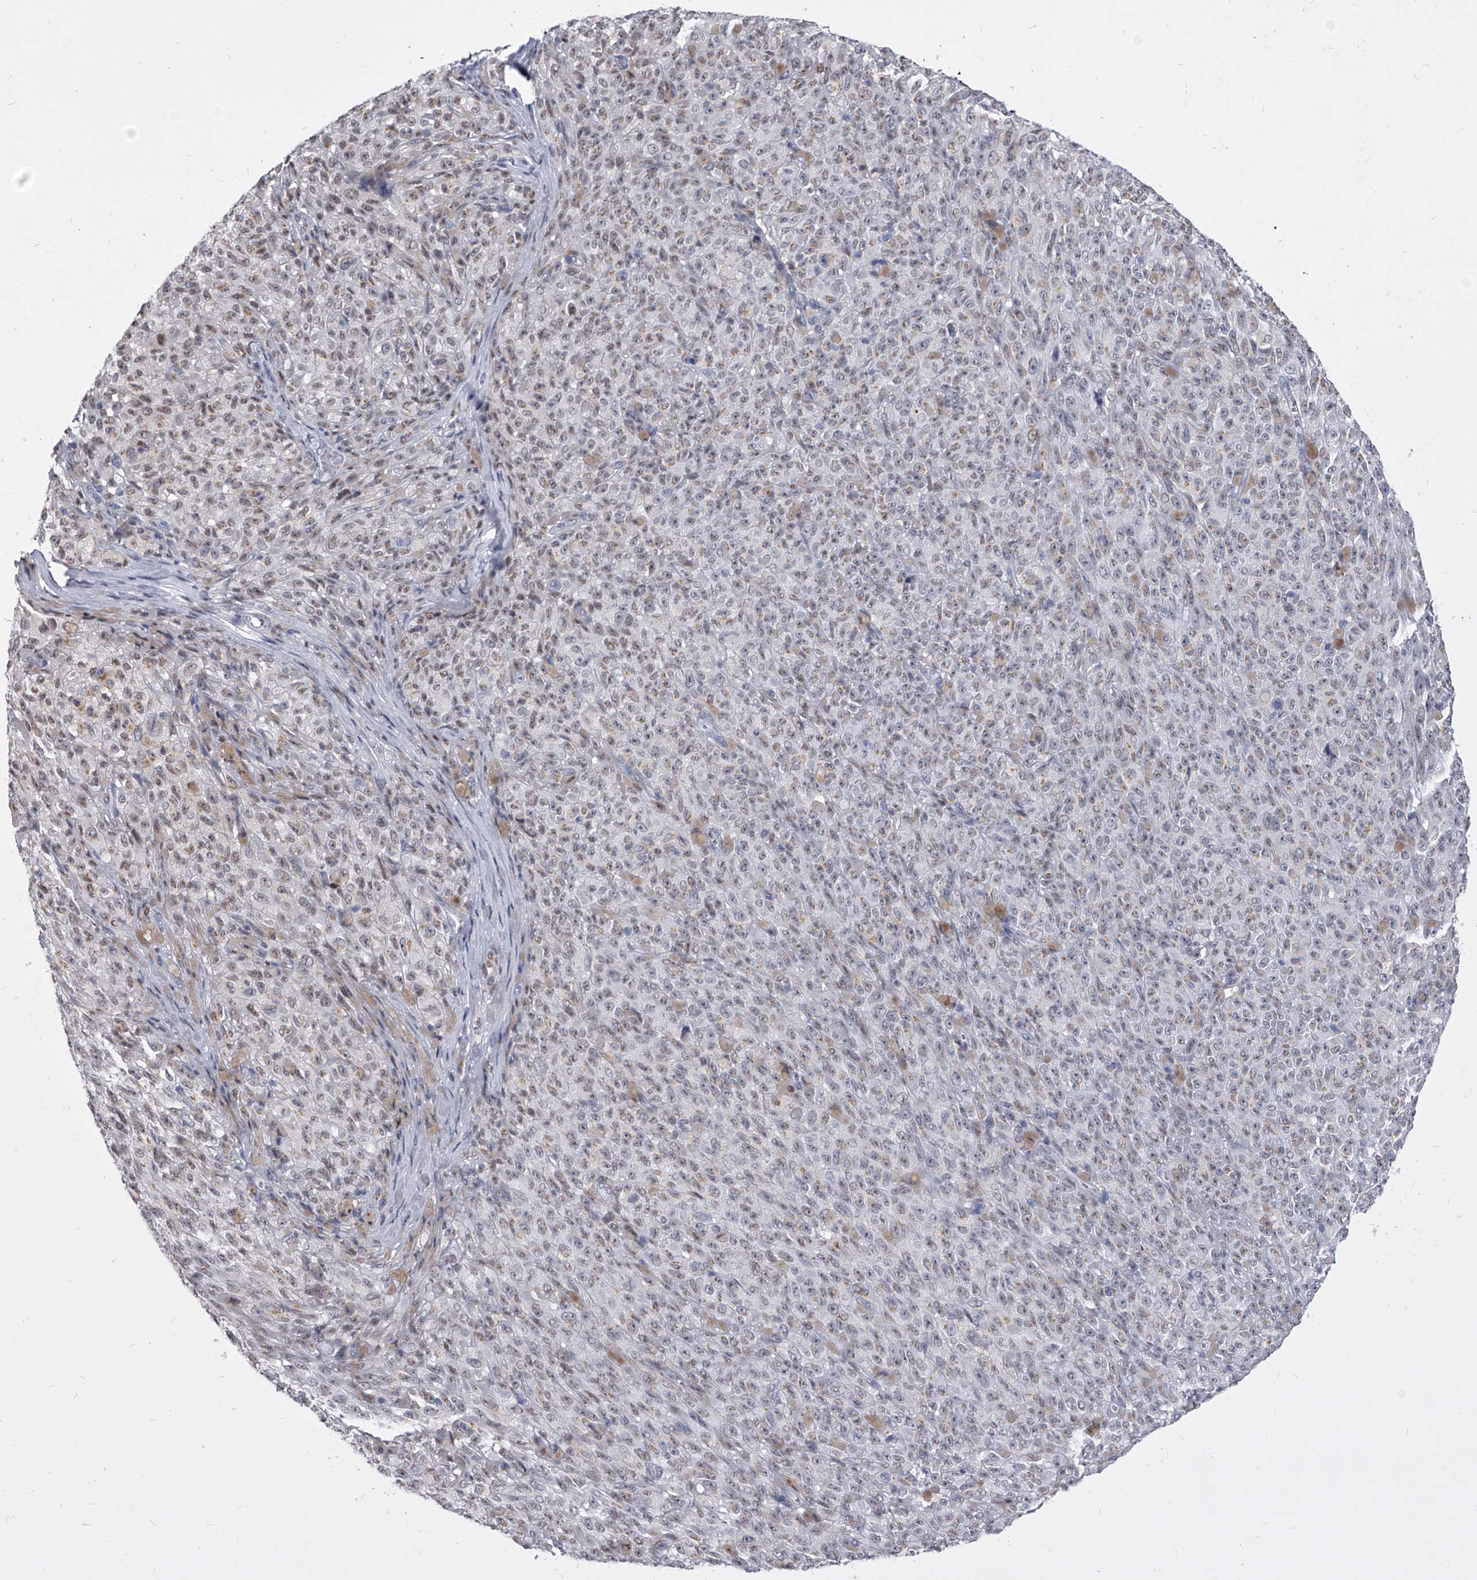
{"staining": {"intensity": "weak", "quantity": "<25%", "location": "cytoplasmic/membranous,nuclear"}, "tissue": "melanoma", "cell_type": "Tumor cells", "image_type": "cancer", "snomed": [{"axis": "morphology", "description": "Malignant melanoma, NOS"}, {"axis": "topography", "description": "Skin"}], "caption": "IHC image of neoplastic tissue: malignant melanoma stained with DAB exhibits no significant protein staining in tumor cells. The staining is performed using DAB brown chromogen with nuclei counter-stained in using hematoxylin.", "gene": "EVA1C", "patient": {"sex": "female", "age": 82}}